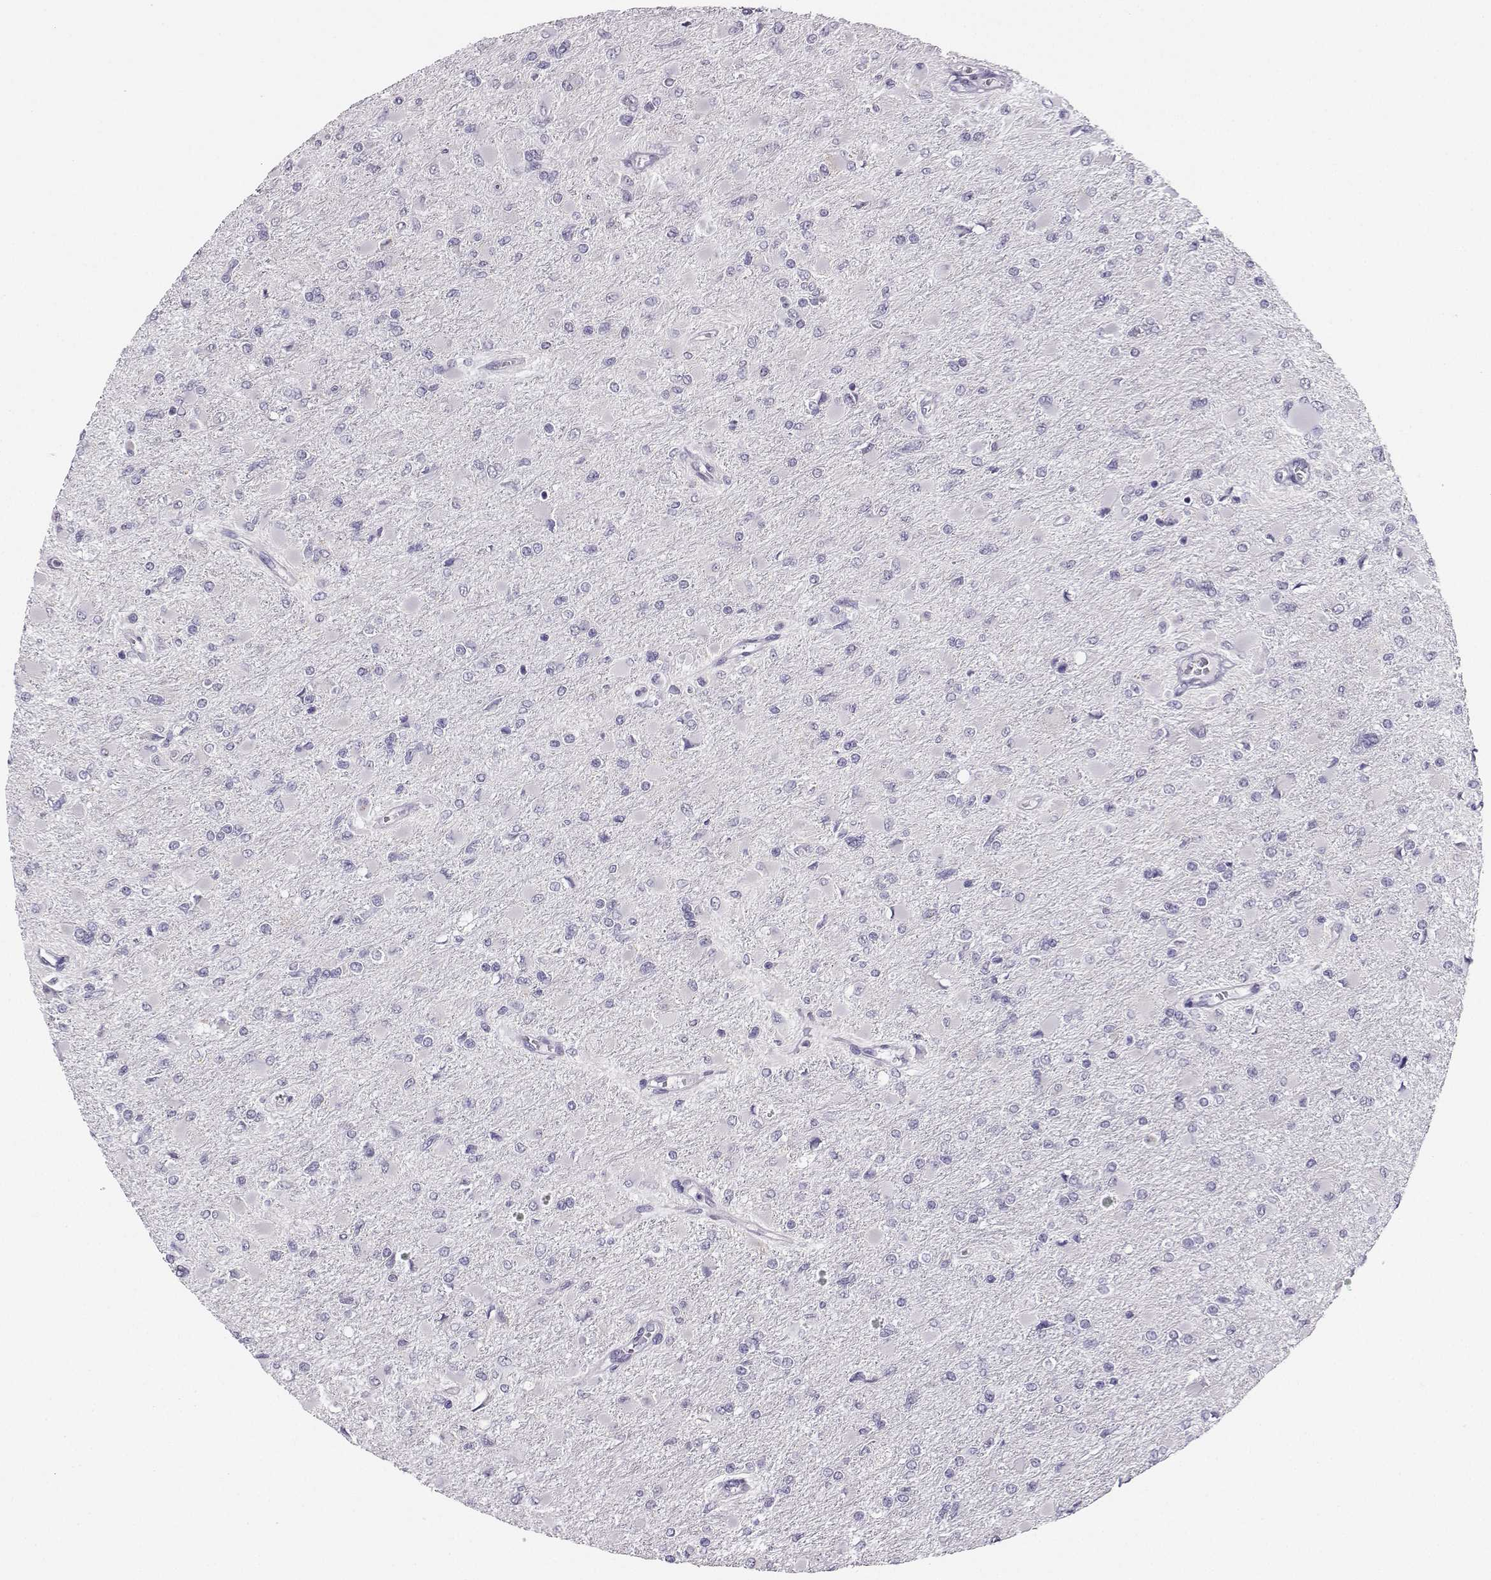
{"staining": {"intensity": "negative", "quantity": "none", "location": "none"}, "tissue": "glioma", "cell_type": "Tumor cells", "image_type": "cancer", "snomed": [{"axis": "morphology", "description": "Glioma, malignant, High grade"}, {"axis": "topography", "description": "Cerebral cortex"}], "caption": "Tumor cells are negative for brown protein staining in glioma. Brightfield microscopy of IHC stained with DAB (3,3'-diaminobenzidine) (brown) and hematoxylin (blue), captured at high magnification.", "gene": "AVP", "patient": {"sex": "female", "age": 36}}